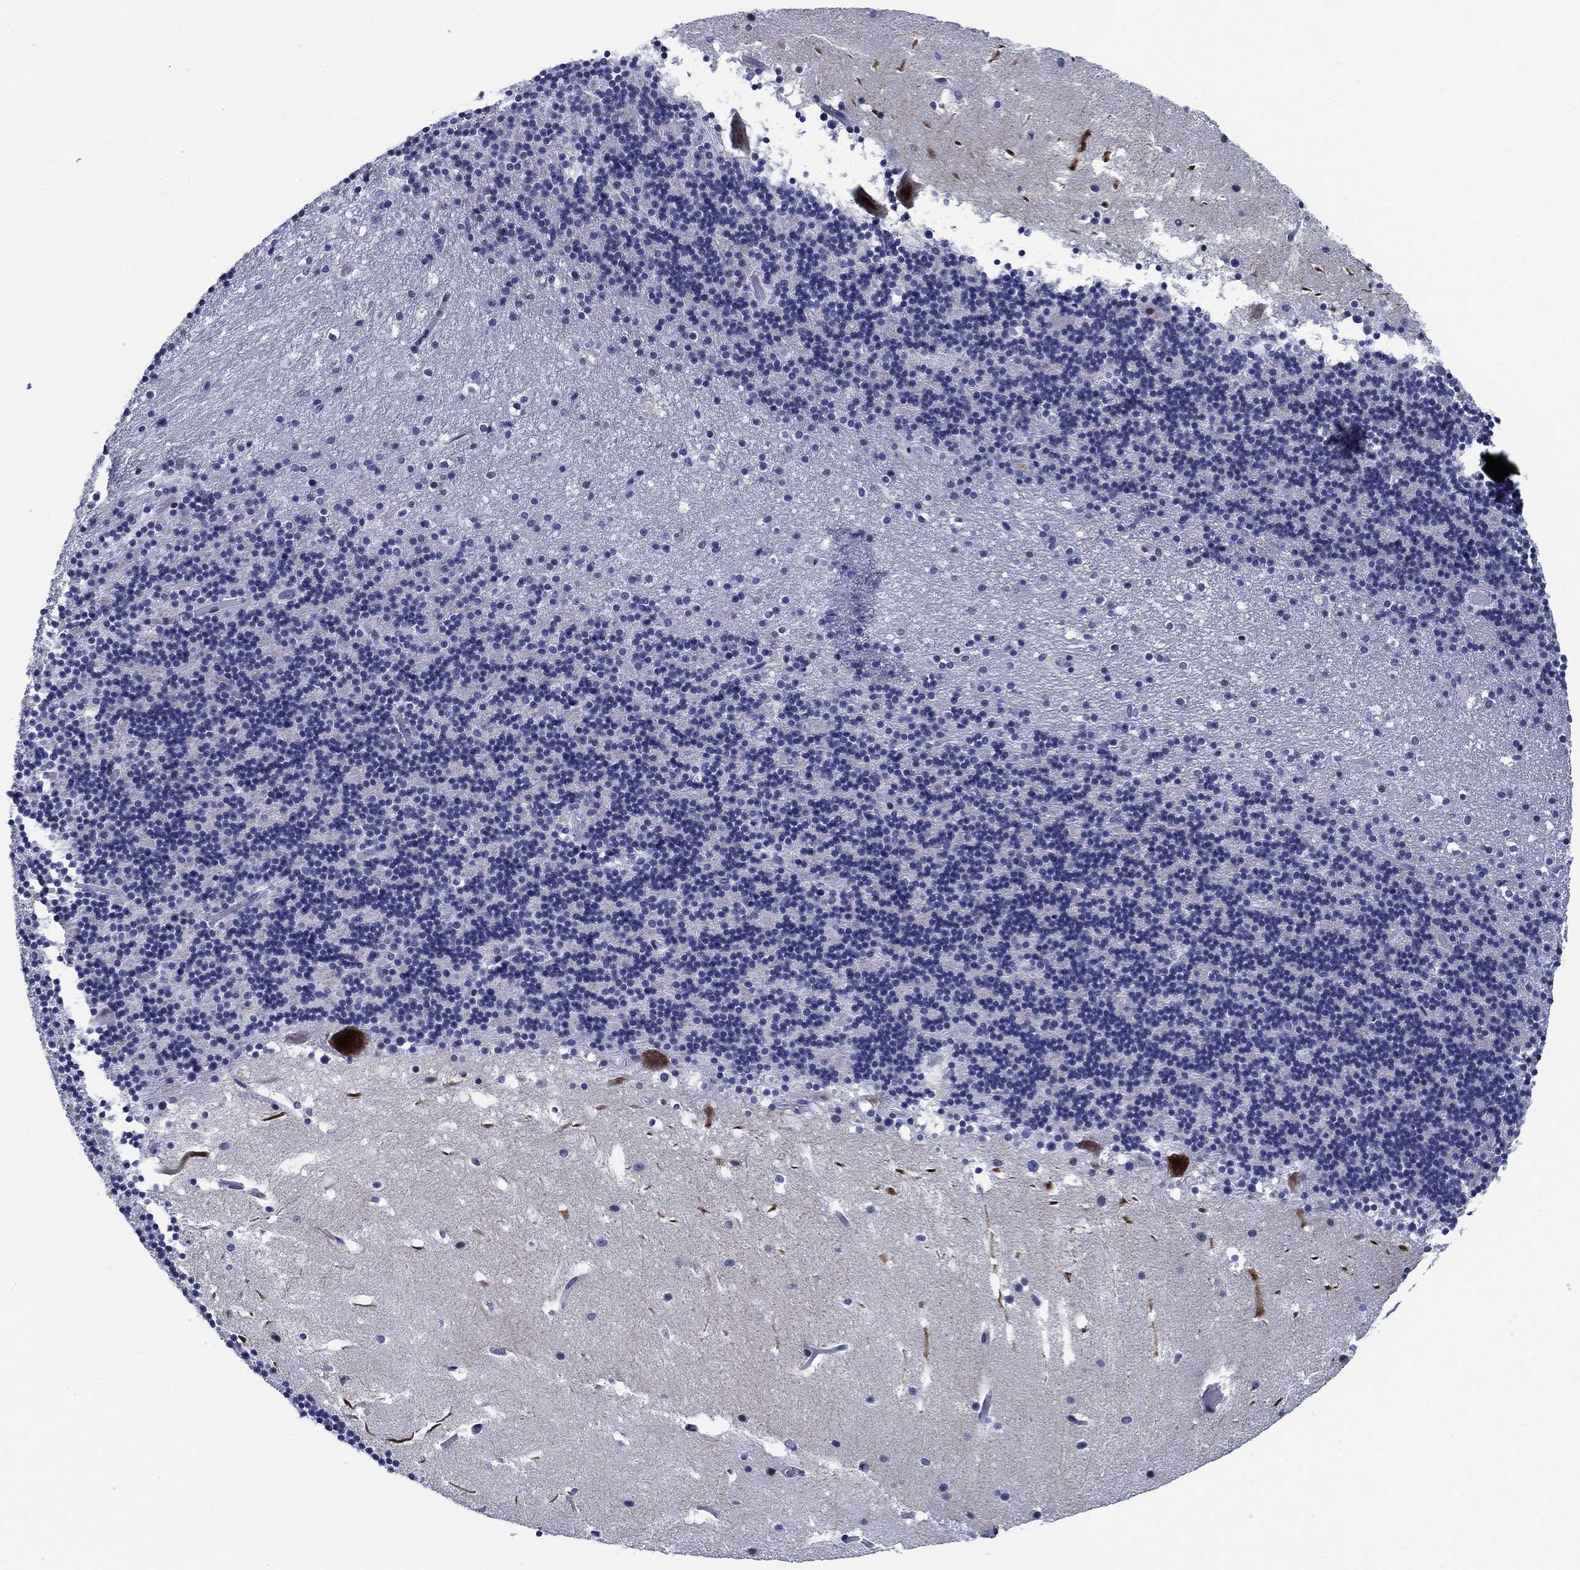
{"staining": {"intensity": "negative", "quantity": "none", "location": "none"}, "tissue": "cerebellum", "cell_type": "Cells in granular layer", "image_type": "normal", "snomed": [{"axis": "morphology", "description": "Normal tissue, NOS"}, {"axis": "topography", "description": "Cerebellum"}], "caption": "High power microscopy photomicrograph of an immunohistochemistry (IHC) photomicrograph of normal cerebellum, revealing no significant positivity in cells in granular layer. Nuclei are stained in blue.", "gene": "NEU3", "patient": {"sex": "male", "age": 37}}